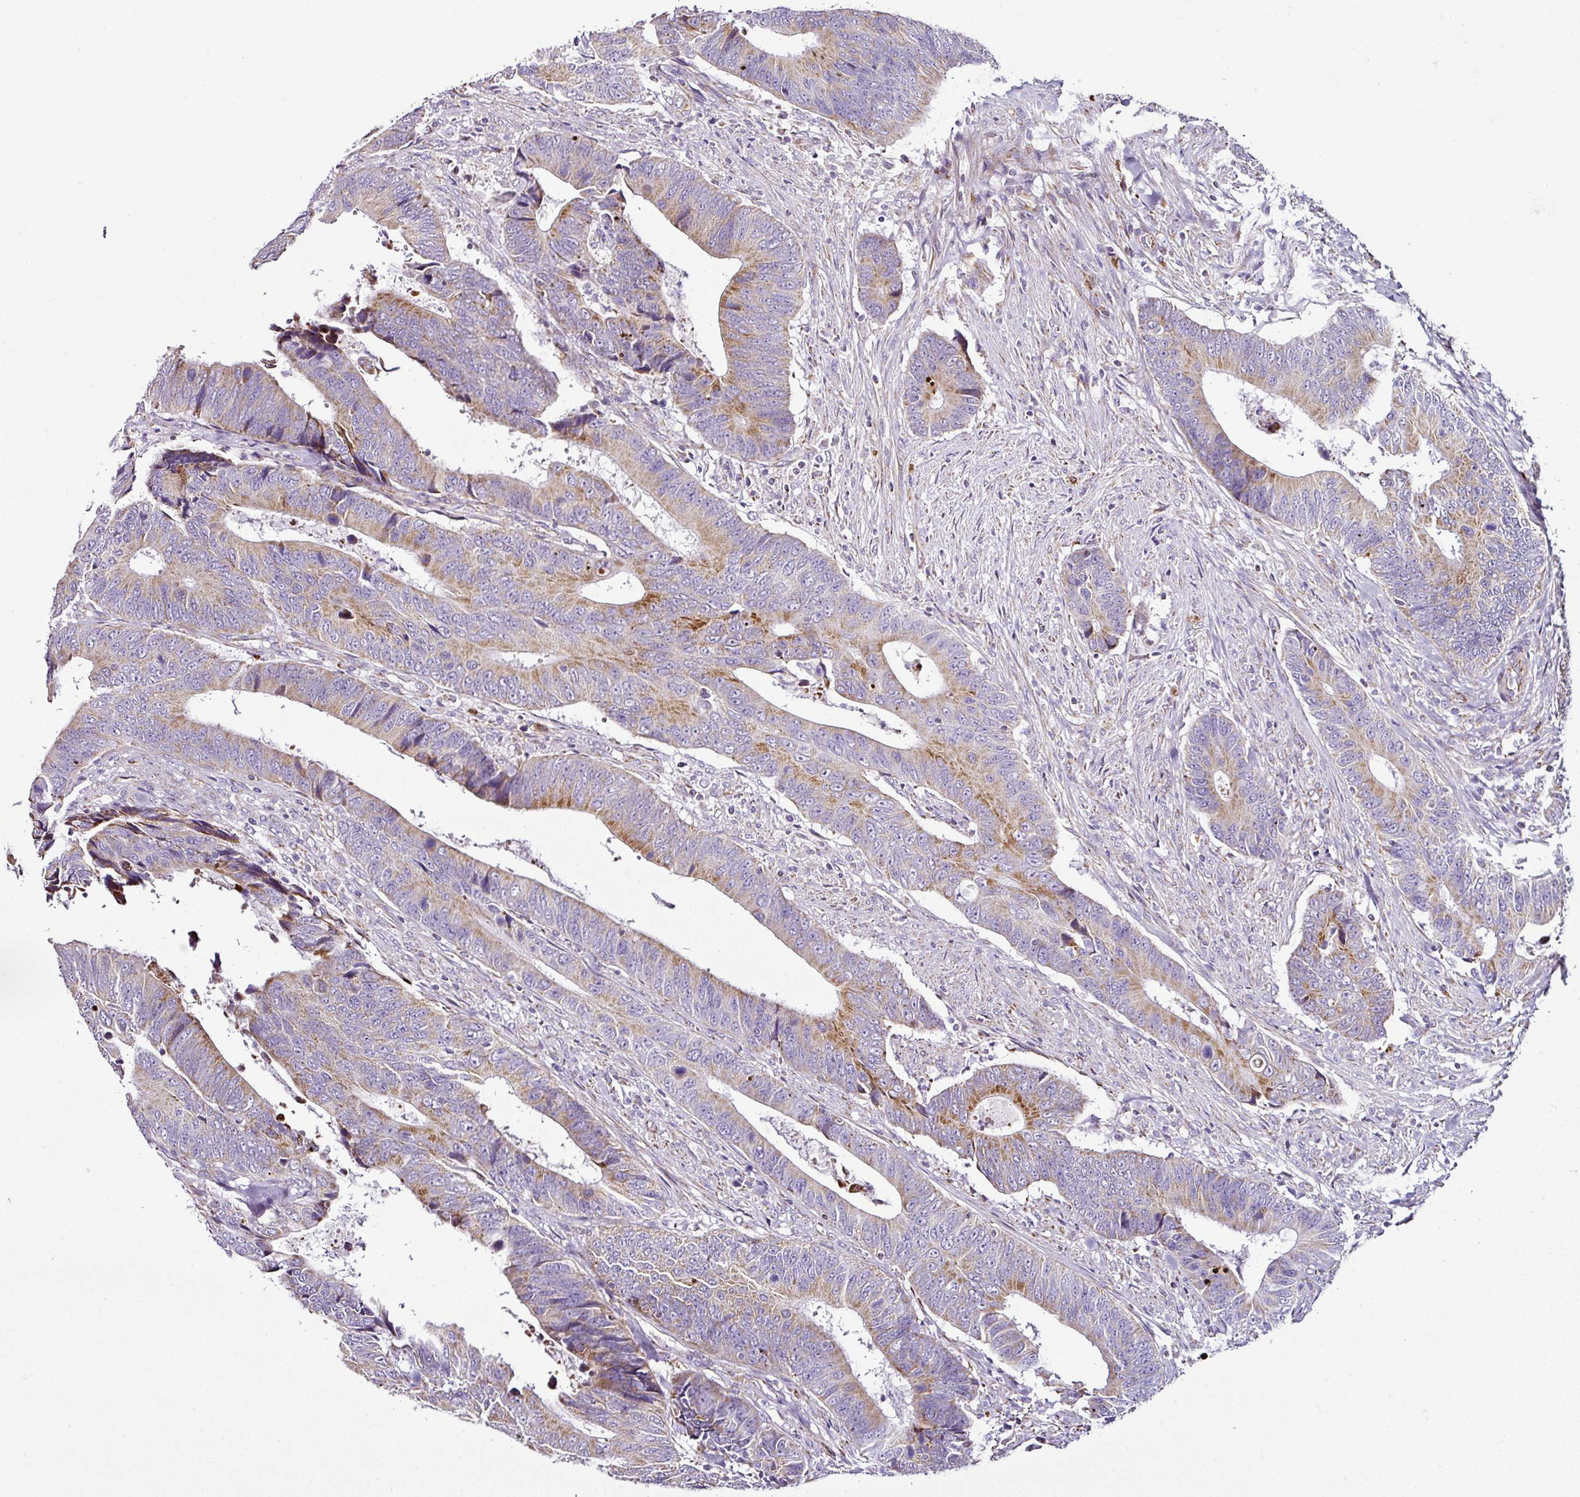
{"staining": {"intensity": "moderate", "quantity": "<25%", "location": "cytoplasmic/membranous"}, "tissue": "colorectal cancer", "cell_type": "Tumor cells", "image_type": "cancer", "snomed": [{"axis": "morphology", "description": "Adenocarcinoma, NOS"}, {"axis": "topography", "description": "Colon"}], "caption": "About <25% of tumor cells in human adenocarcinoma (colorectal) demonstrate moderate cytoplasmic/membranous protein staining as visualized by brown immunohistochemical staining.", "gene": "DPAGT1", "patient": {"sex": "male", "age": 87}}